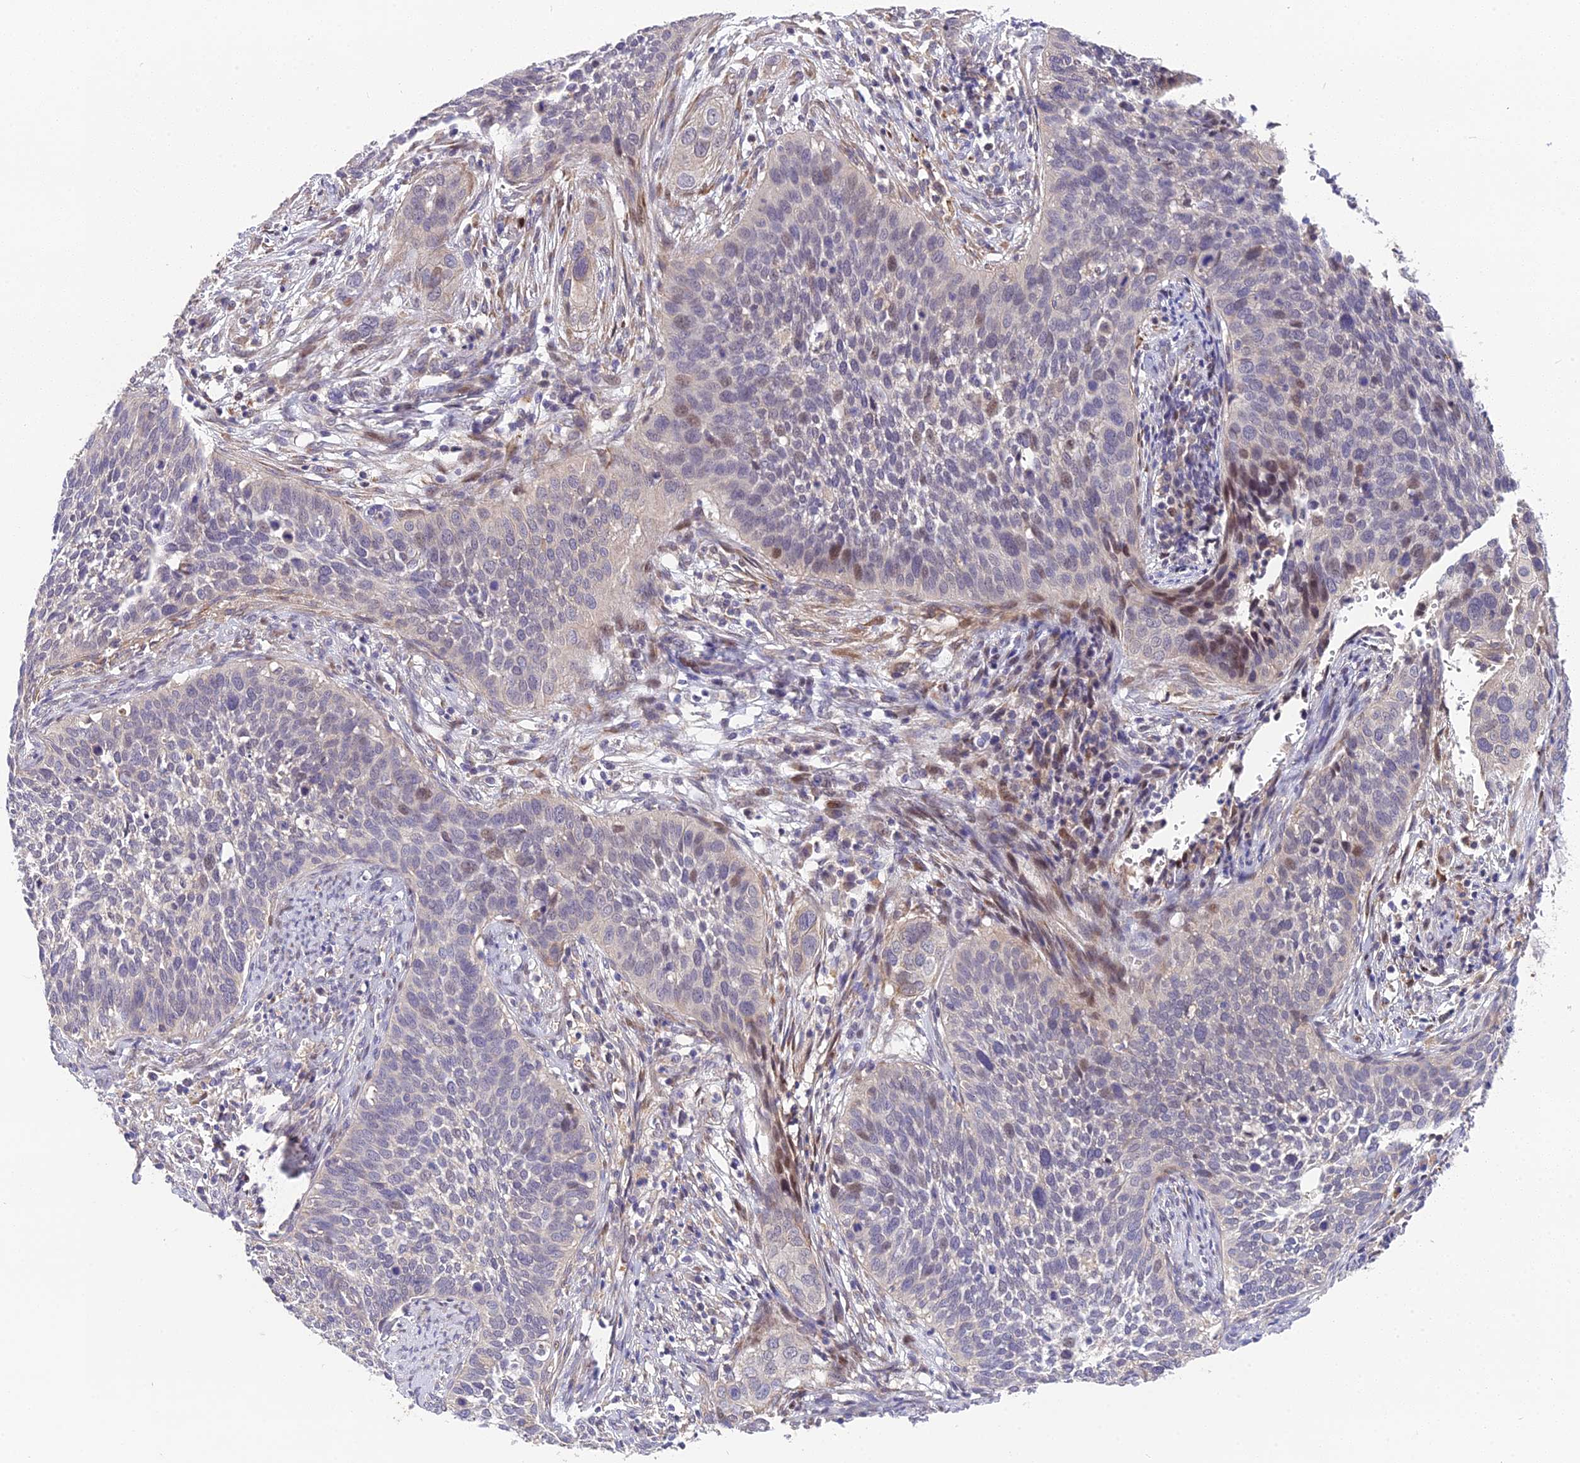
{"staining": {"intensity": "weak", "quantity": "<25%", "location": "nuclear"}, "tissue": "cervical cancer", "cell_type": "Tumor cells", "image_type": "cancer", "snomed": [{"axis": "morphology", "description": "Squamous cell carcinoma, NOS"}, {"axis": "topography", "description": "Cervix"}], "caption": "High magnification brightfield microscopy of squamous cell carcinoma (cervical) stained with DAB (3,3'-diaminobenzidine) (brown) and counterstained with hematoxylin (blue): tumor cells show no significant staining. (DAB IHC with hematoxylin counter stain).", "gene": "PUS10", "patient": {"sex": "female", "age": 34}}